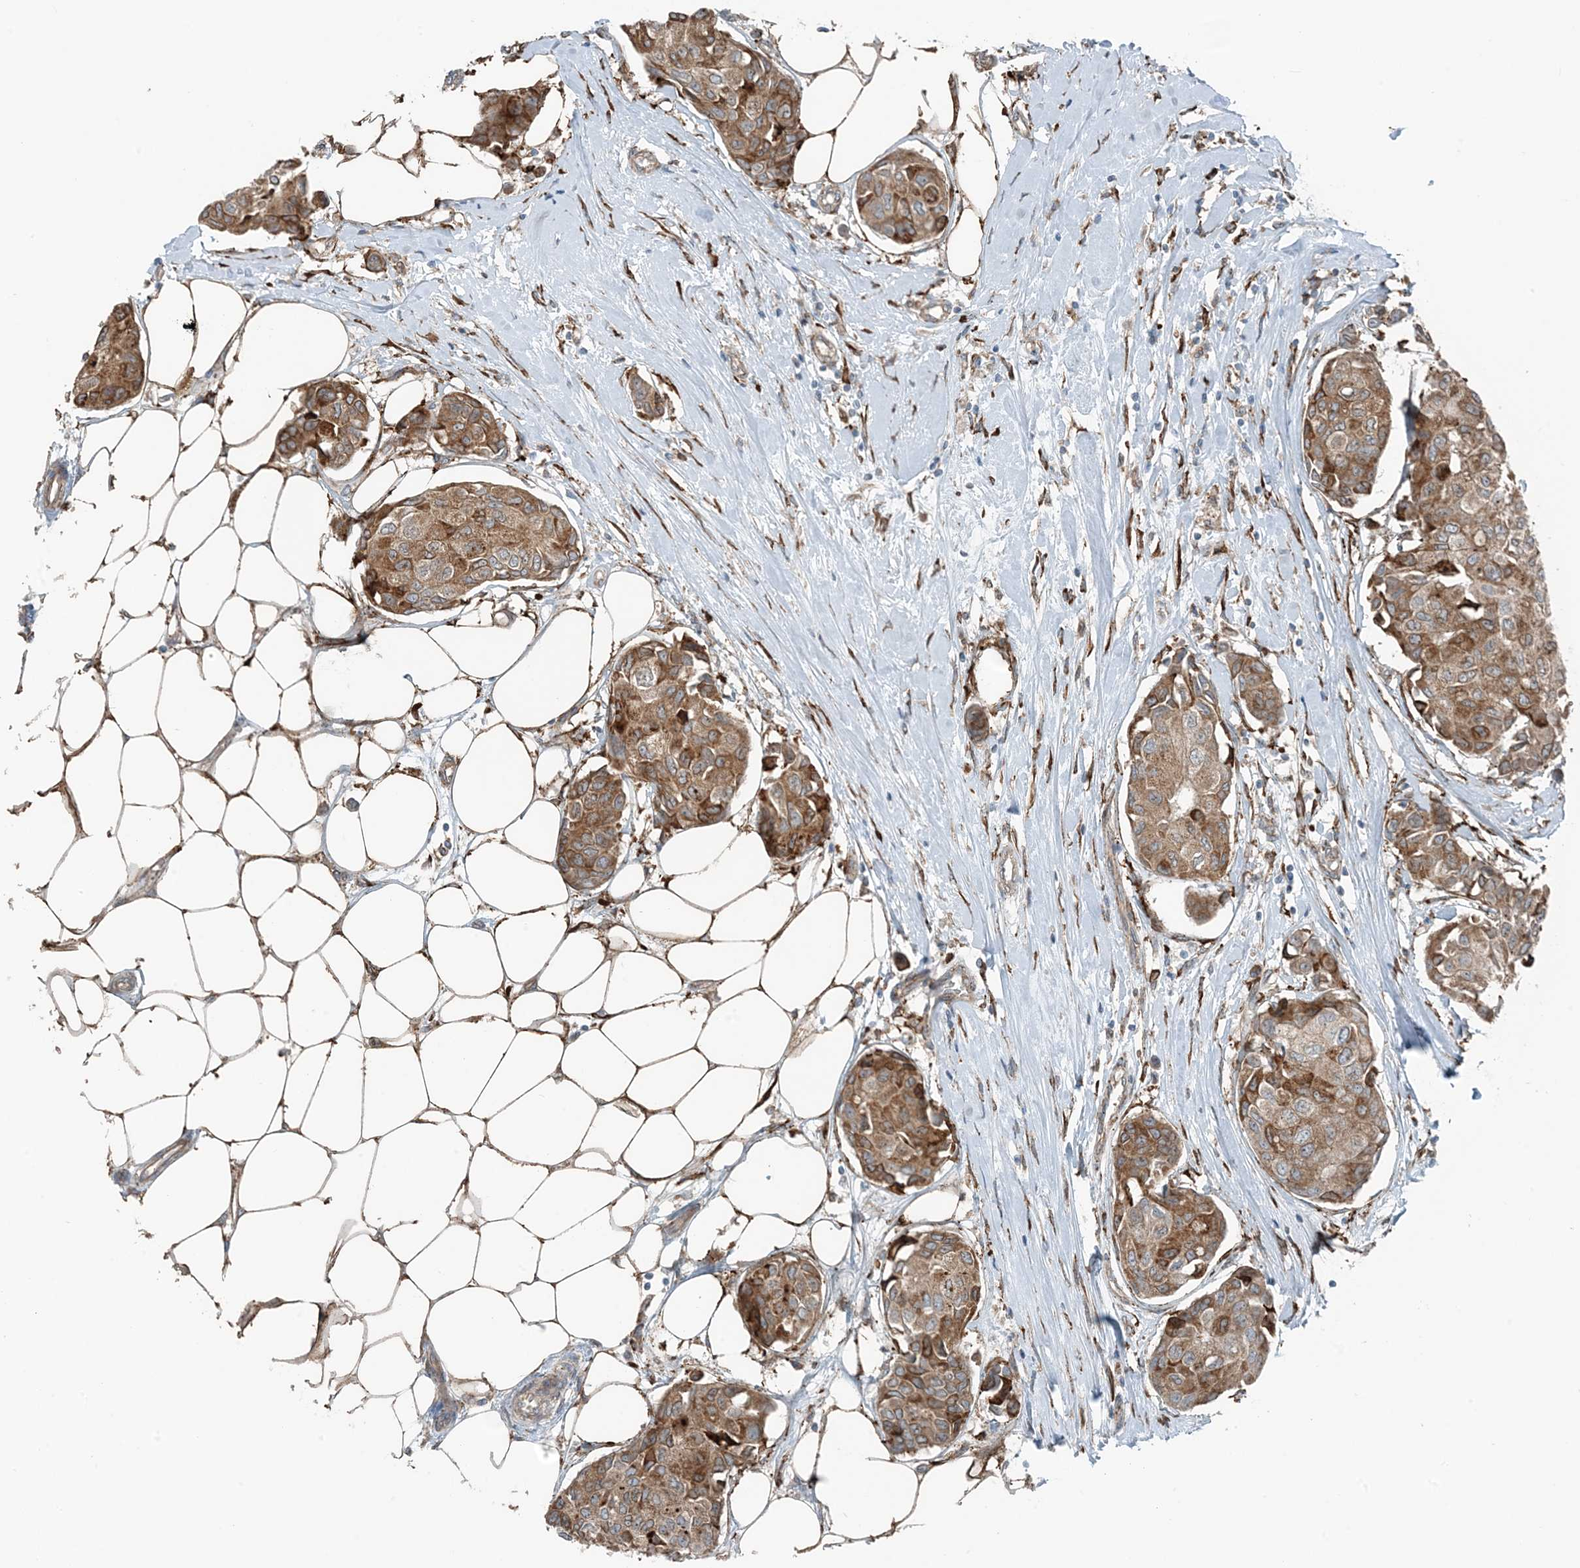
{"staining": {"intensity": "moderate", "quantity": ">75%", "location": "cytoplasmic/membranous"}, "tissue": "breast cancer", "cell_type": "Tumor cells", "image_type": "cancer", "snomed": [{"axis": "morphology", "description": "Duct carcinoma"}, {"axis": "topography", "description": "Breast"}], "caption": "Moderate cytoplasmic/membranous staining for a protein is seen in approximately >75% of tumor cells of intraductal carcinoma (breast) using immunohistochemistry (IHC).", "gene": "CERKL", "patient": {"sex": "female", "age": 80}}